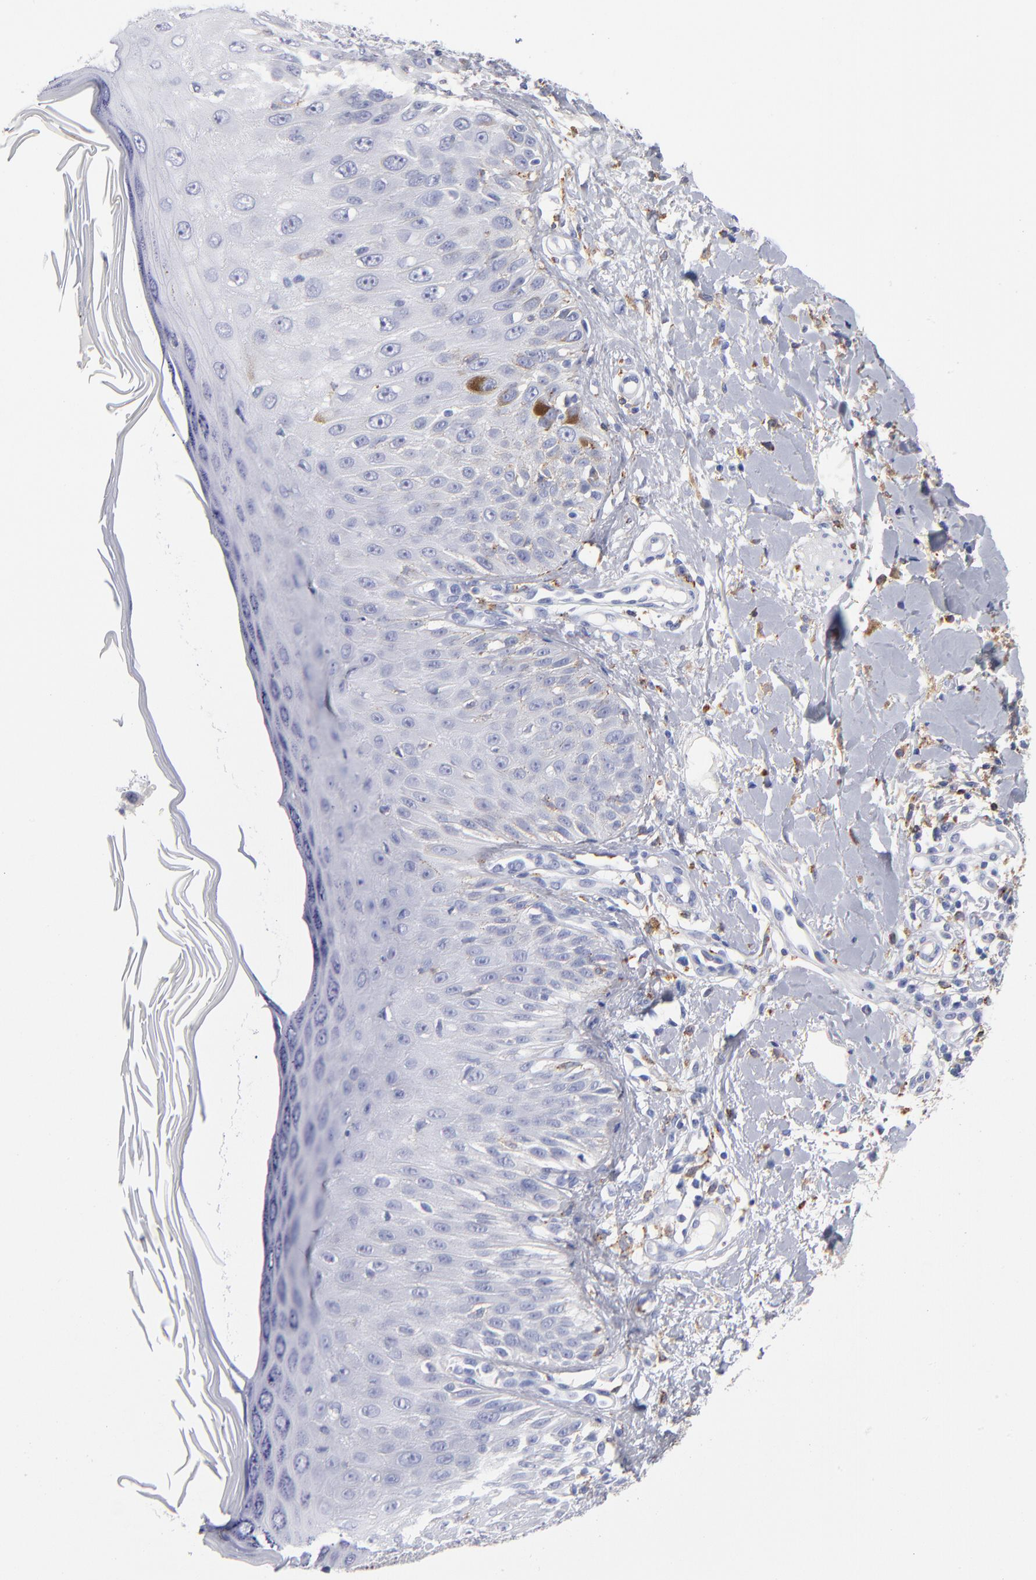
{"staining": {"intensity": "negative", "quantity": "none", "location": "none"}, "tissue": "skin cancer", "cell_type": "Tumor cells", "image_type": "cancer", "snomed": [{"axis": "morphology", "description": "Squamous cell carcinoma, NOS"}, {"axis": "topography", "description": "Skin"}], "caption": "This is an immunohistochemistry (IHC) photomicrograph of human squamous cell carcinoma (skin). There is no staining in tumor cells.", "gene": "CD180", "patient": {"sex": "male", "age": 24}}